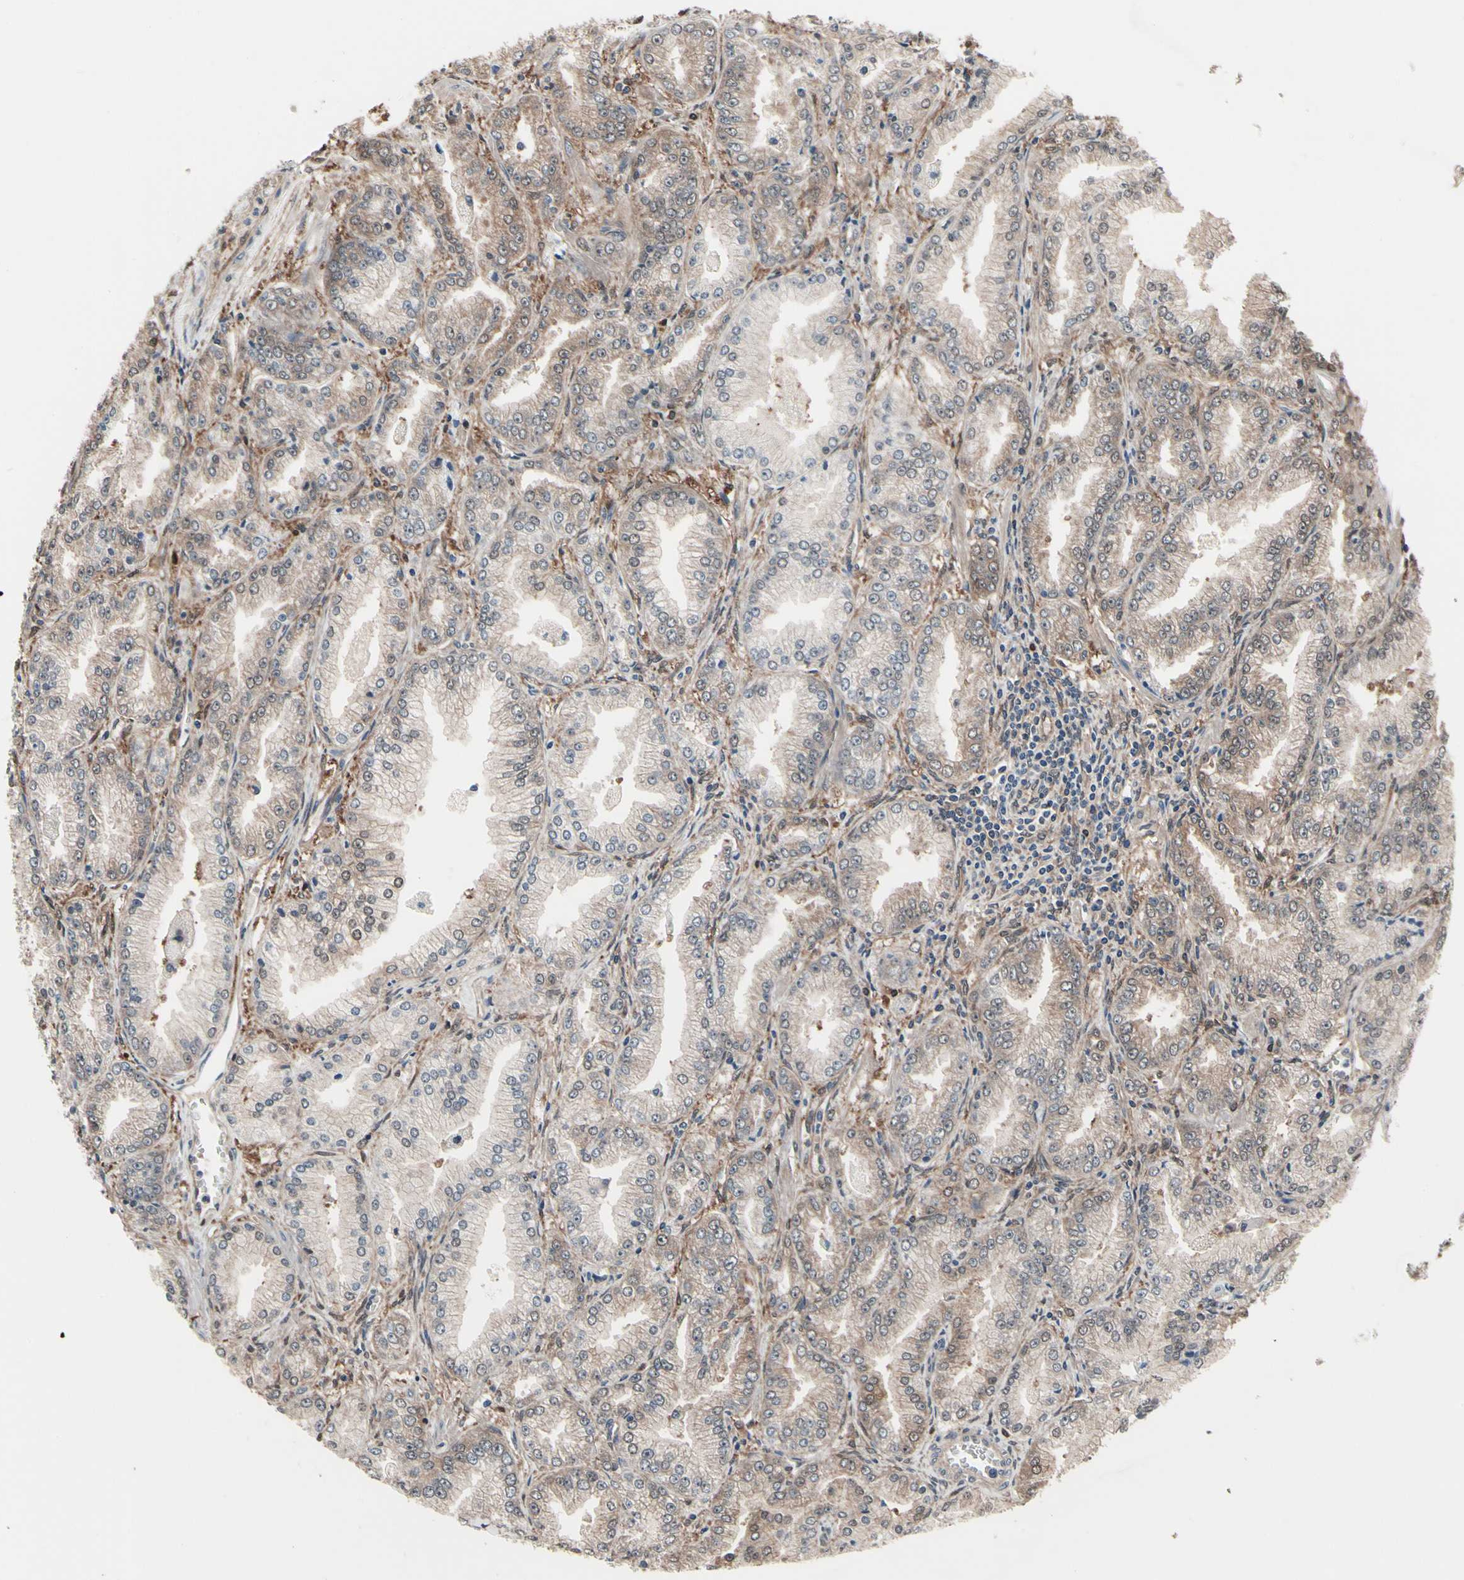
{"staining": {"intensity": "weak", "quantity": ">75%", "location": "cytoplasmic/membranous"}, "tissue": "prostate cancer", "cell_type": "Tumor cells", "image_type": "cancer", "snomed": [{"axis": "morphology", "description": "Adenocarcinoma, High grade"}, {"axis": "topography", "description": "Prostate"}], "caption": "Immunohistochemistry histopathology image of human prostate cancer stained for a protein (brown), which demonstrates low levels of weak cytoplasmic/membranous expression in approximately >75% of tumor cells.", "gene": "PRDX6", "patient": {"sex": "male", "age": 61}}